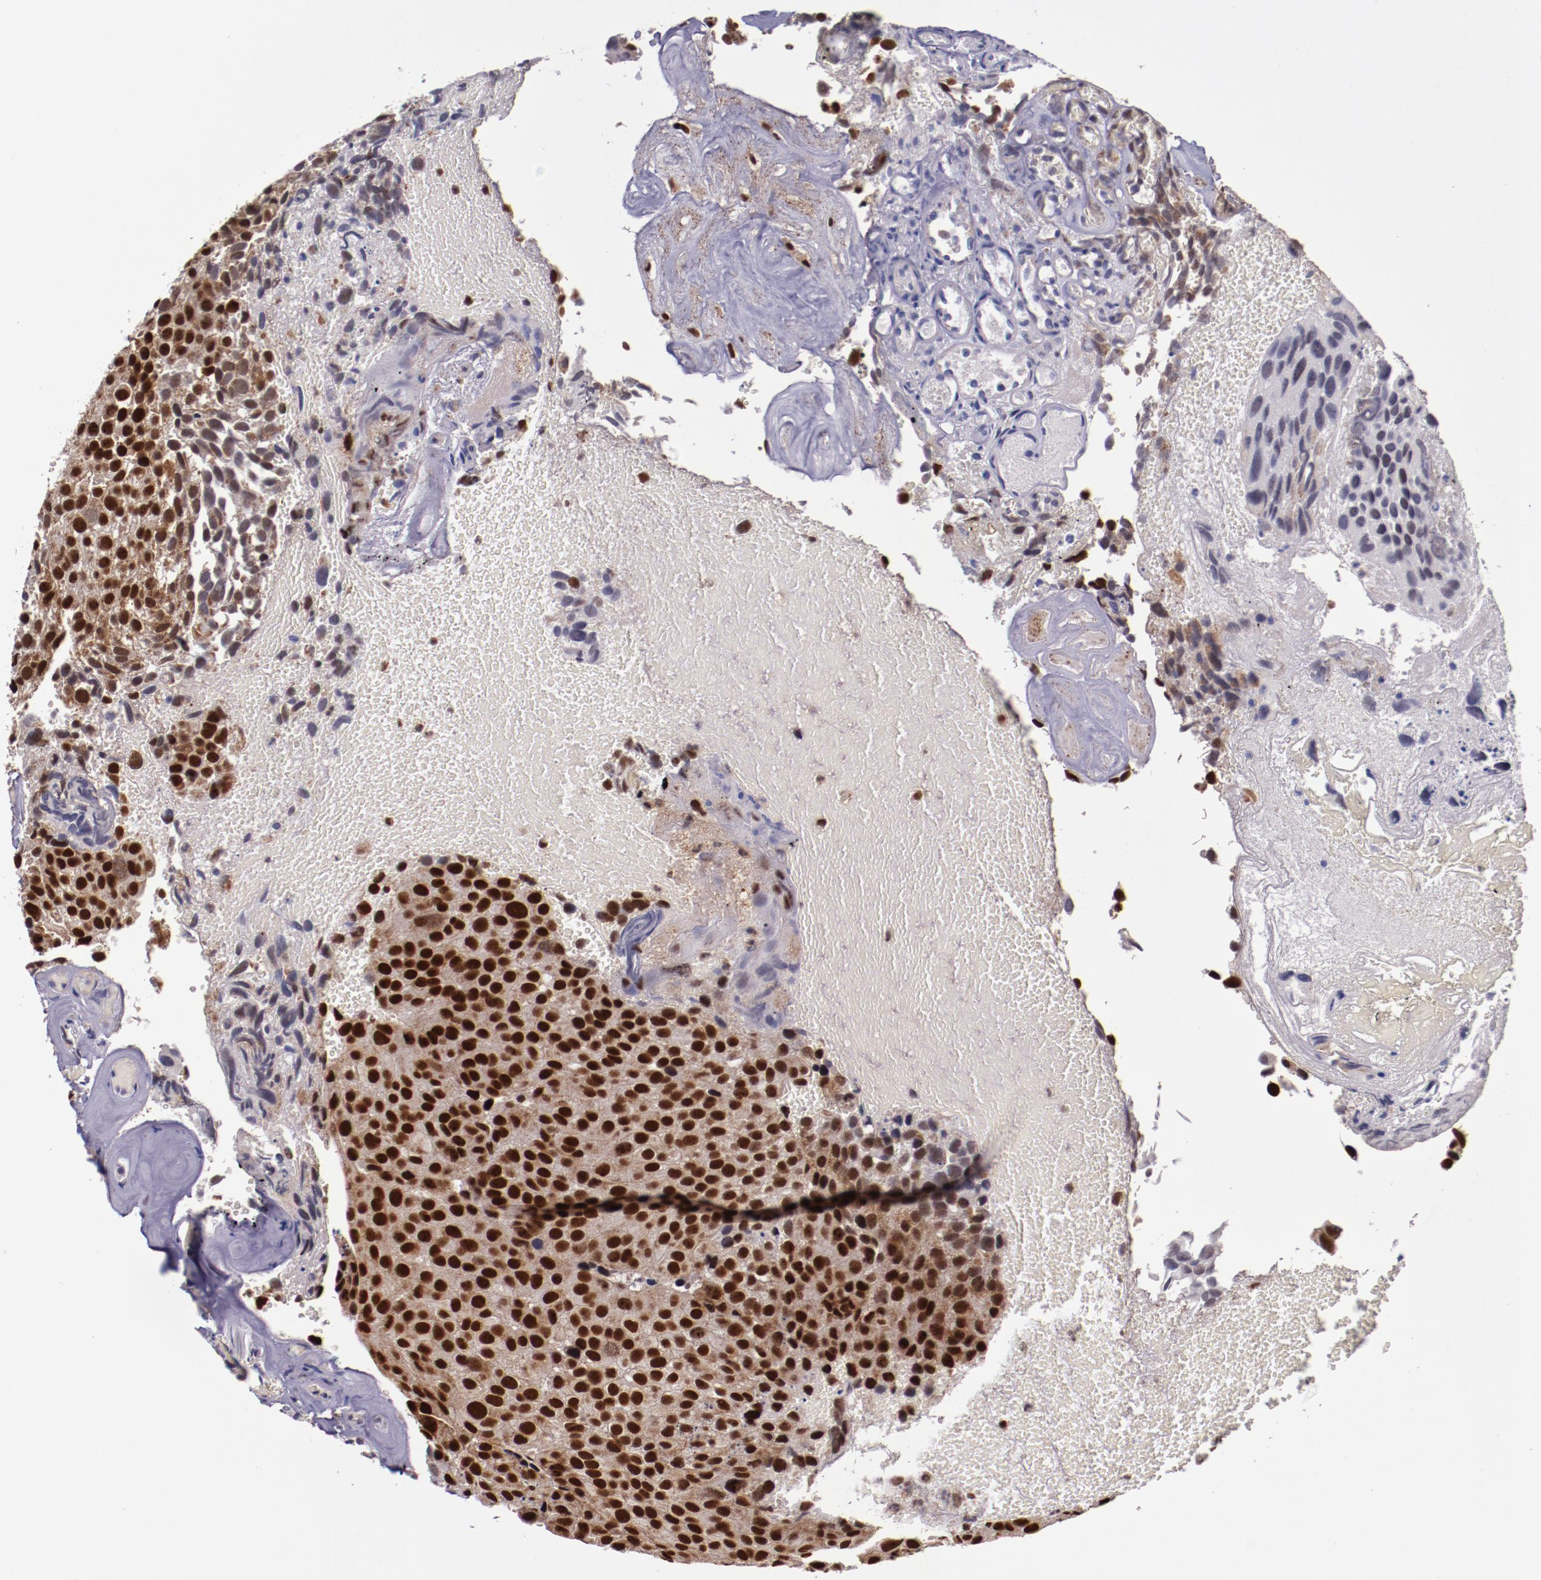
{"staining": {"intensity": "strong", "quantity": ">75%", "location": "cytoplasmic/membranous,nuclear"}, "tissue": "urothelial cancer", "cell_type": "Tumor cells", "image_type": "cancer", "snomed": [{"axis": "morphology", "description": "Urothelial carcinoma, High grade"}, {"axis": "topography", "description": "Urinary bladder"}], "caption": "Strong cytoplasmic/membranous and nuclear positivity is seen in about >75% of tumor cells in urothelial carcinoma (high-grade). The staining is performed using DAB brown chromogen to label protein expression. The nuclei are counter-stained blue using hematoxylin.", "gene": "CECR2", "patient": {"sex": "male", "age": 72}}